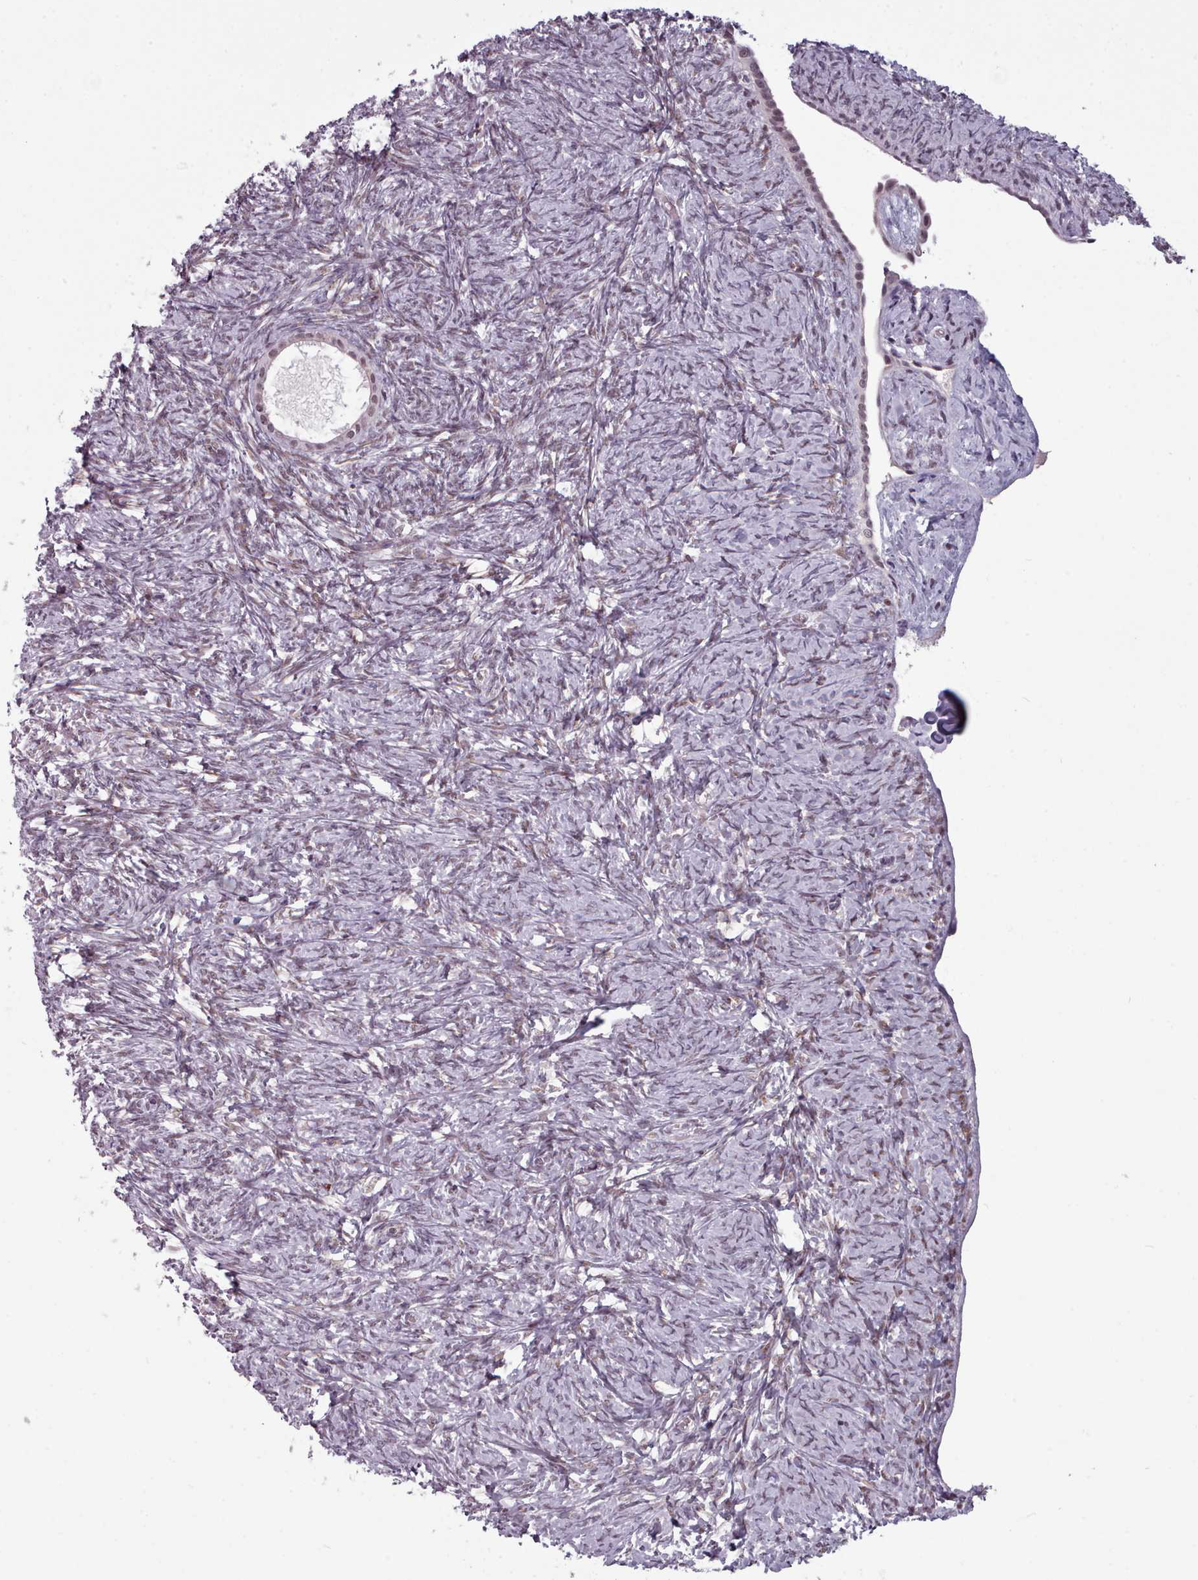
{"staining": {"intensity": "weak", "quantity": ">75%", "location": "nuclear"}, "tissue": "ovary", "cell_type": "Follicle cells", "image_type": "normal", "snomed": [{"axis": "morphology", "description": "Normal tissue, NOS"}, {"axis": "topography", "description": "Ovary"}], "caption": "Immunohistochemistry (IHC) of normal human ovary shows low levels of weak nuclear staining in about >75% of follicle cells. The staining was performed using DAB (3,3'-diaminobenzidine) to visualize the protein expression in brown, while the nuclei were stained in blue with hematoxylin (Magnification: 20x).", "gene": "SRSF9", "patient": {"sex": "female", "age": 41}}